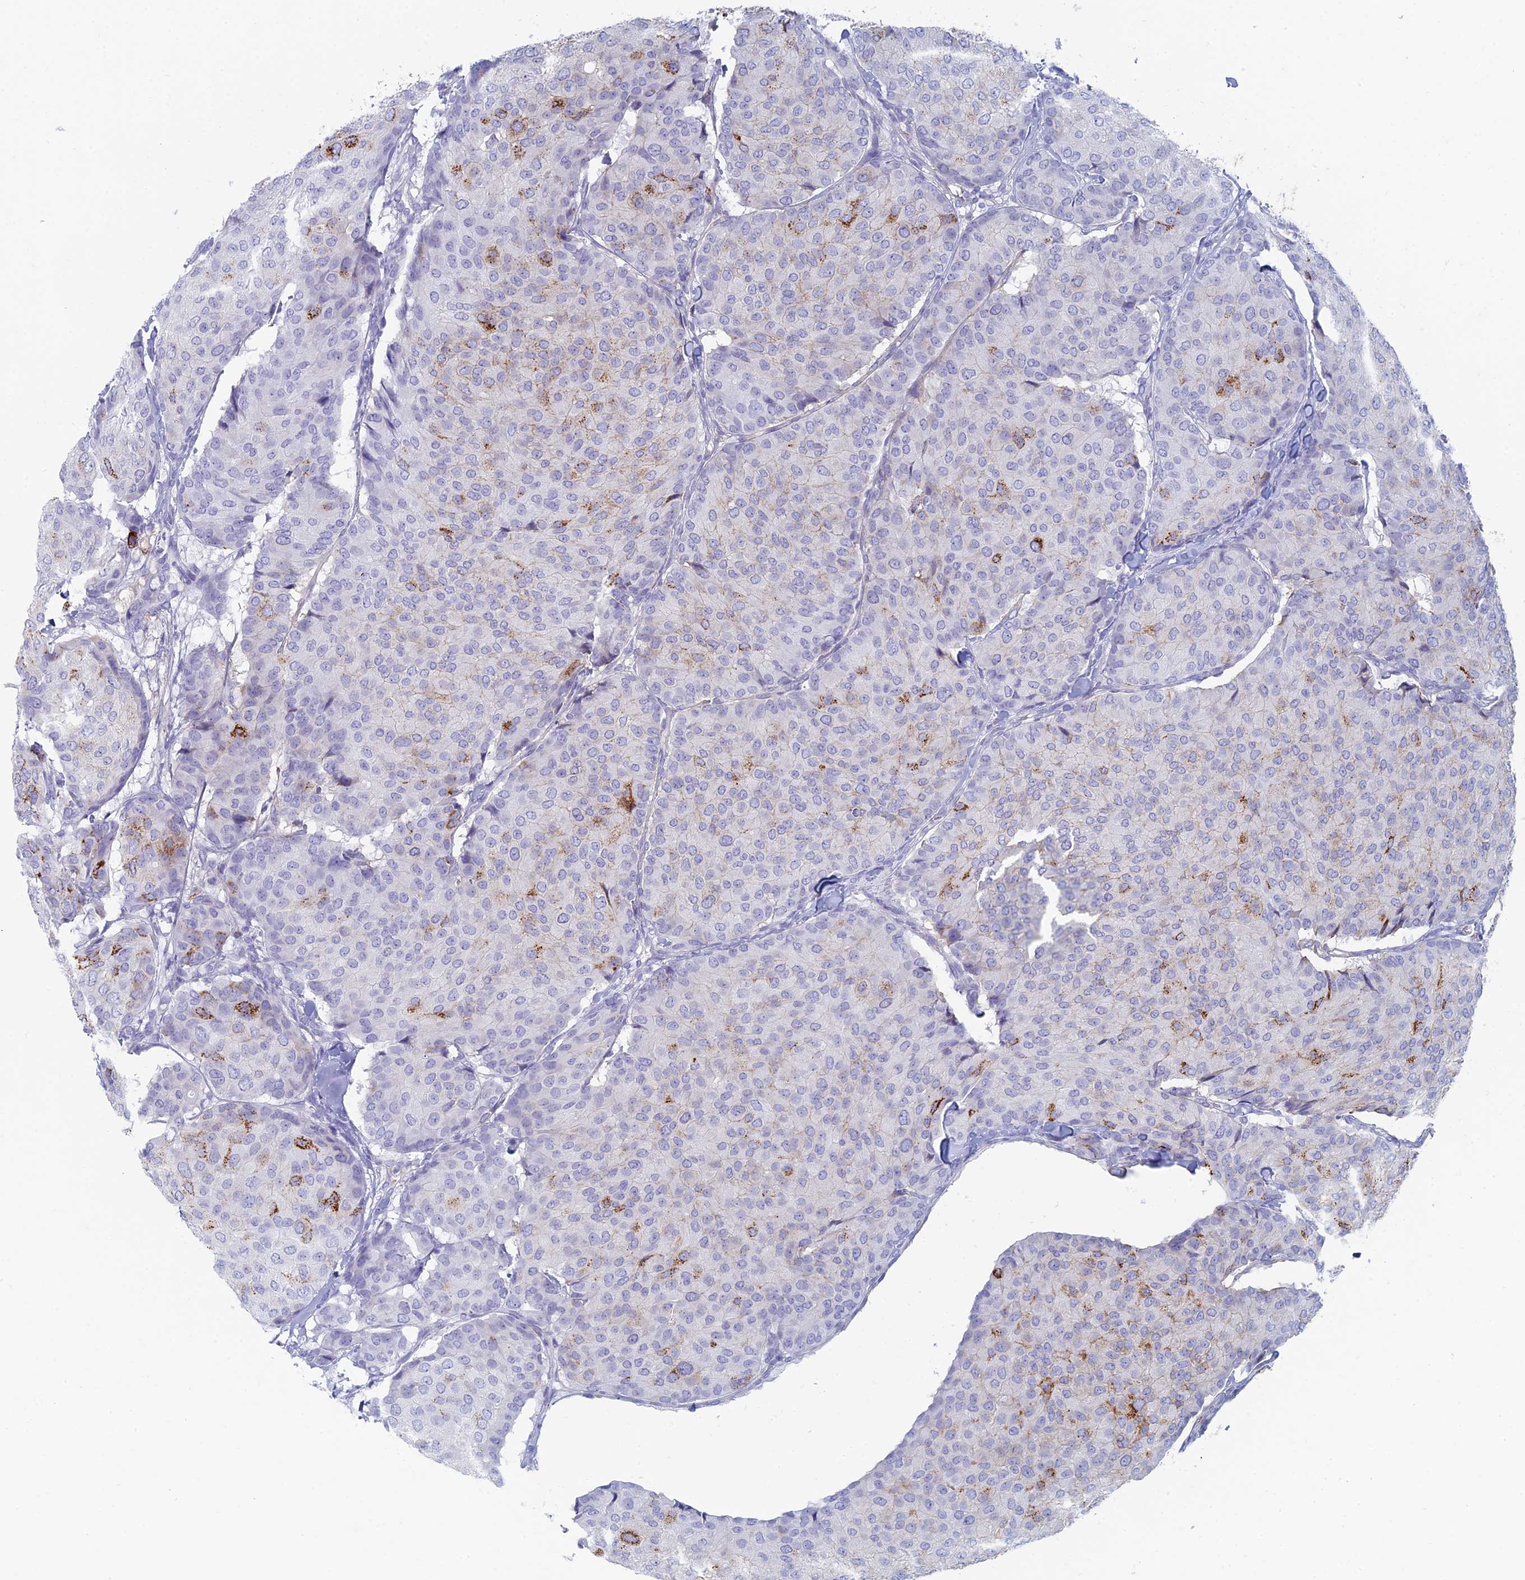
{"staining": {"intensity": "strong", "quantity": "<25%", "location": "cytoplasmic/membranous"}, "tissue": "breast cancer", "cell_type": "Tumor cells", "image_type": "cancer", "snomed": [{"axis": "morphology", "description": "Duct carcinoma"}, {"axis": "topography", "description": "Breast"}], "caption": "A photomicrograph of human intraductal carcinoma (breast) stained for a protein shows strong cytoplasmic/membranous brown staining in tumor cells.", "gene": "ALMS1", "patient": {"sex": "female", "age": 75}}